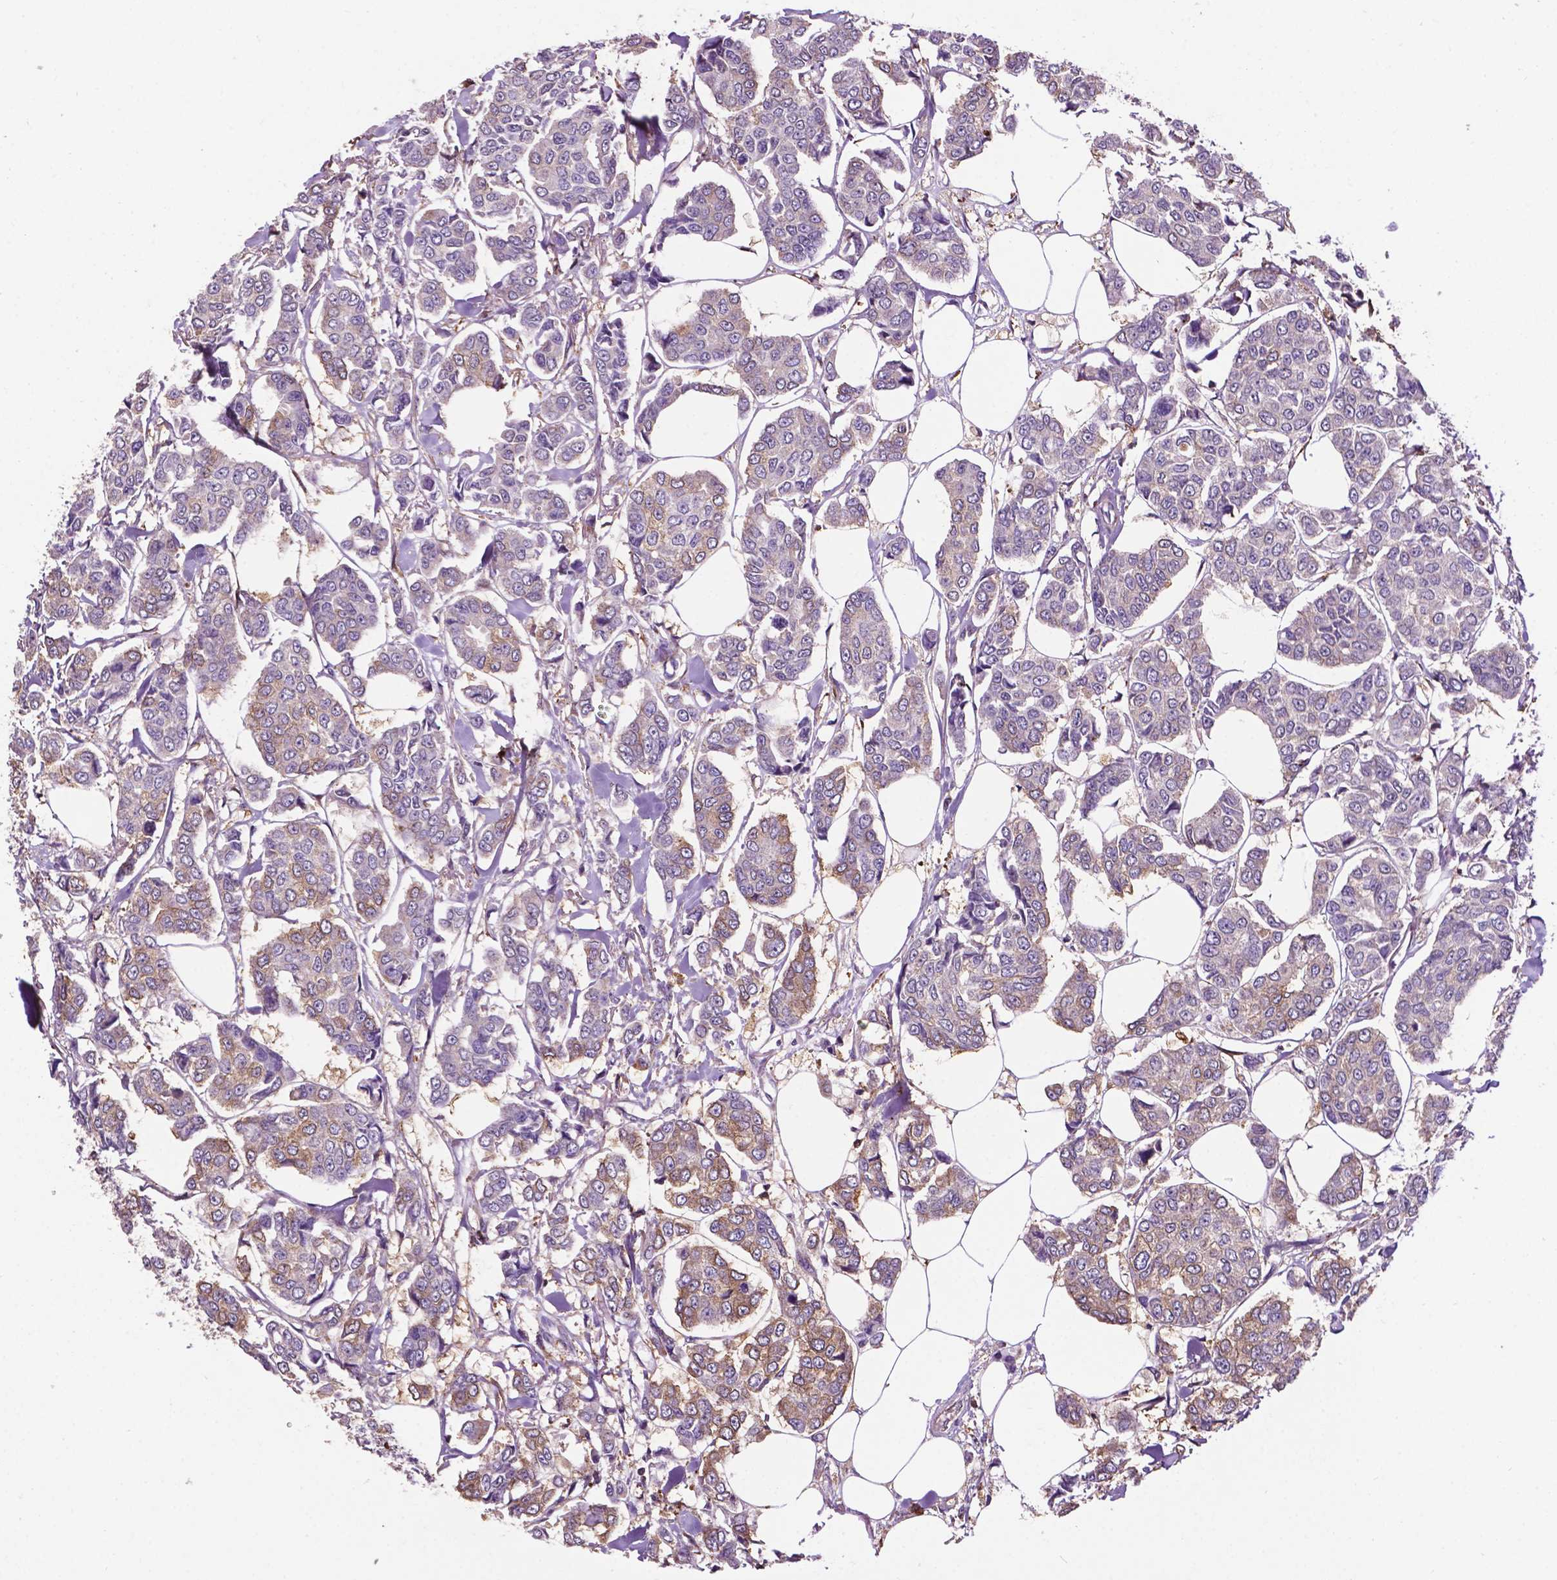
{"staining": {"intensity": "weak", "quantity": "<25%", "location": "cytoplasmic/membranous"}, "tissue": "breast cancer", "cell_type": "Tumor cells", "image_type": "cancer", "snomed": [{"axis": "morphology", "description": "Duct carcinoma"}, {"axis": "topography", "description": "Breast"}], "caption": "Immunohistochemistry histopathology image of neoplastic tissue: breast cancer stained with DAB shows no significant protein staining in tumor cells.", "gene": "SMAD3", "patient": {"sex": "female", "age": 94}}